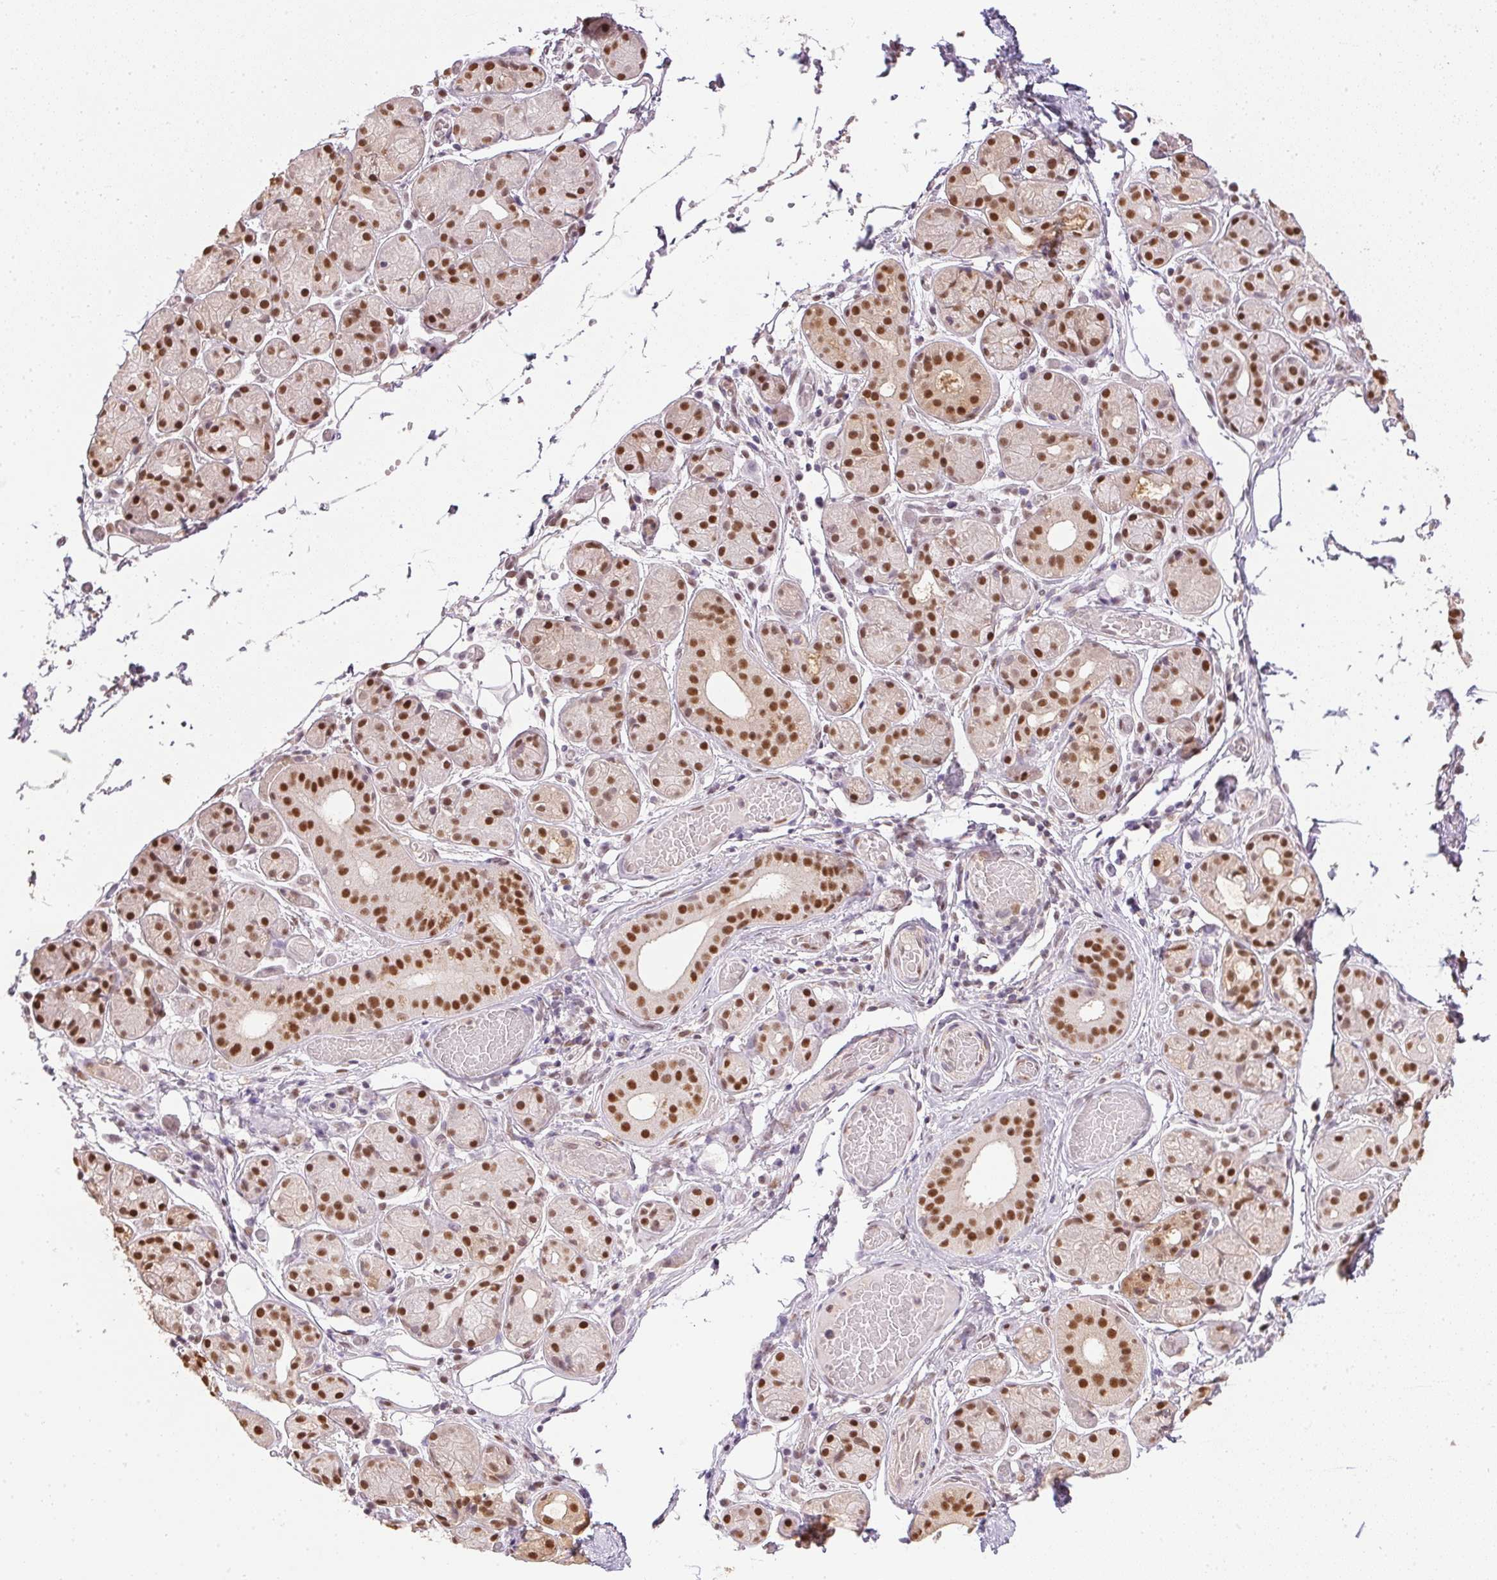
{"staining": {"intensity": "strong", "quantity": "25%-75%", "location": "nuclear"}, "tissue": "salivary gland", "cell_type": "Glandular cells", "image_type": "normal", "snomed": [{"axis": "morphology", "description": "Normal tissue, NOS"}, {"axis": "topography", "description": "Salivary gland"}, {"axis": "topography", "description": "Peripheral nerve tissue"}], "caption": "An immunohistochemistry micrograph of unremarkable tissue is shown. Protein staining in brown highlights strong nuclear positivity in salivary gland within glandular cells.", "gene": "TPI1", "patient": {"sex": "male", "age": 71}}